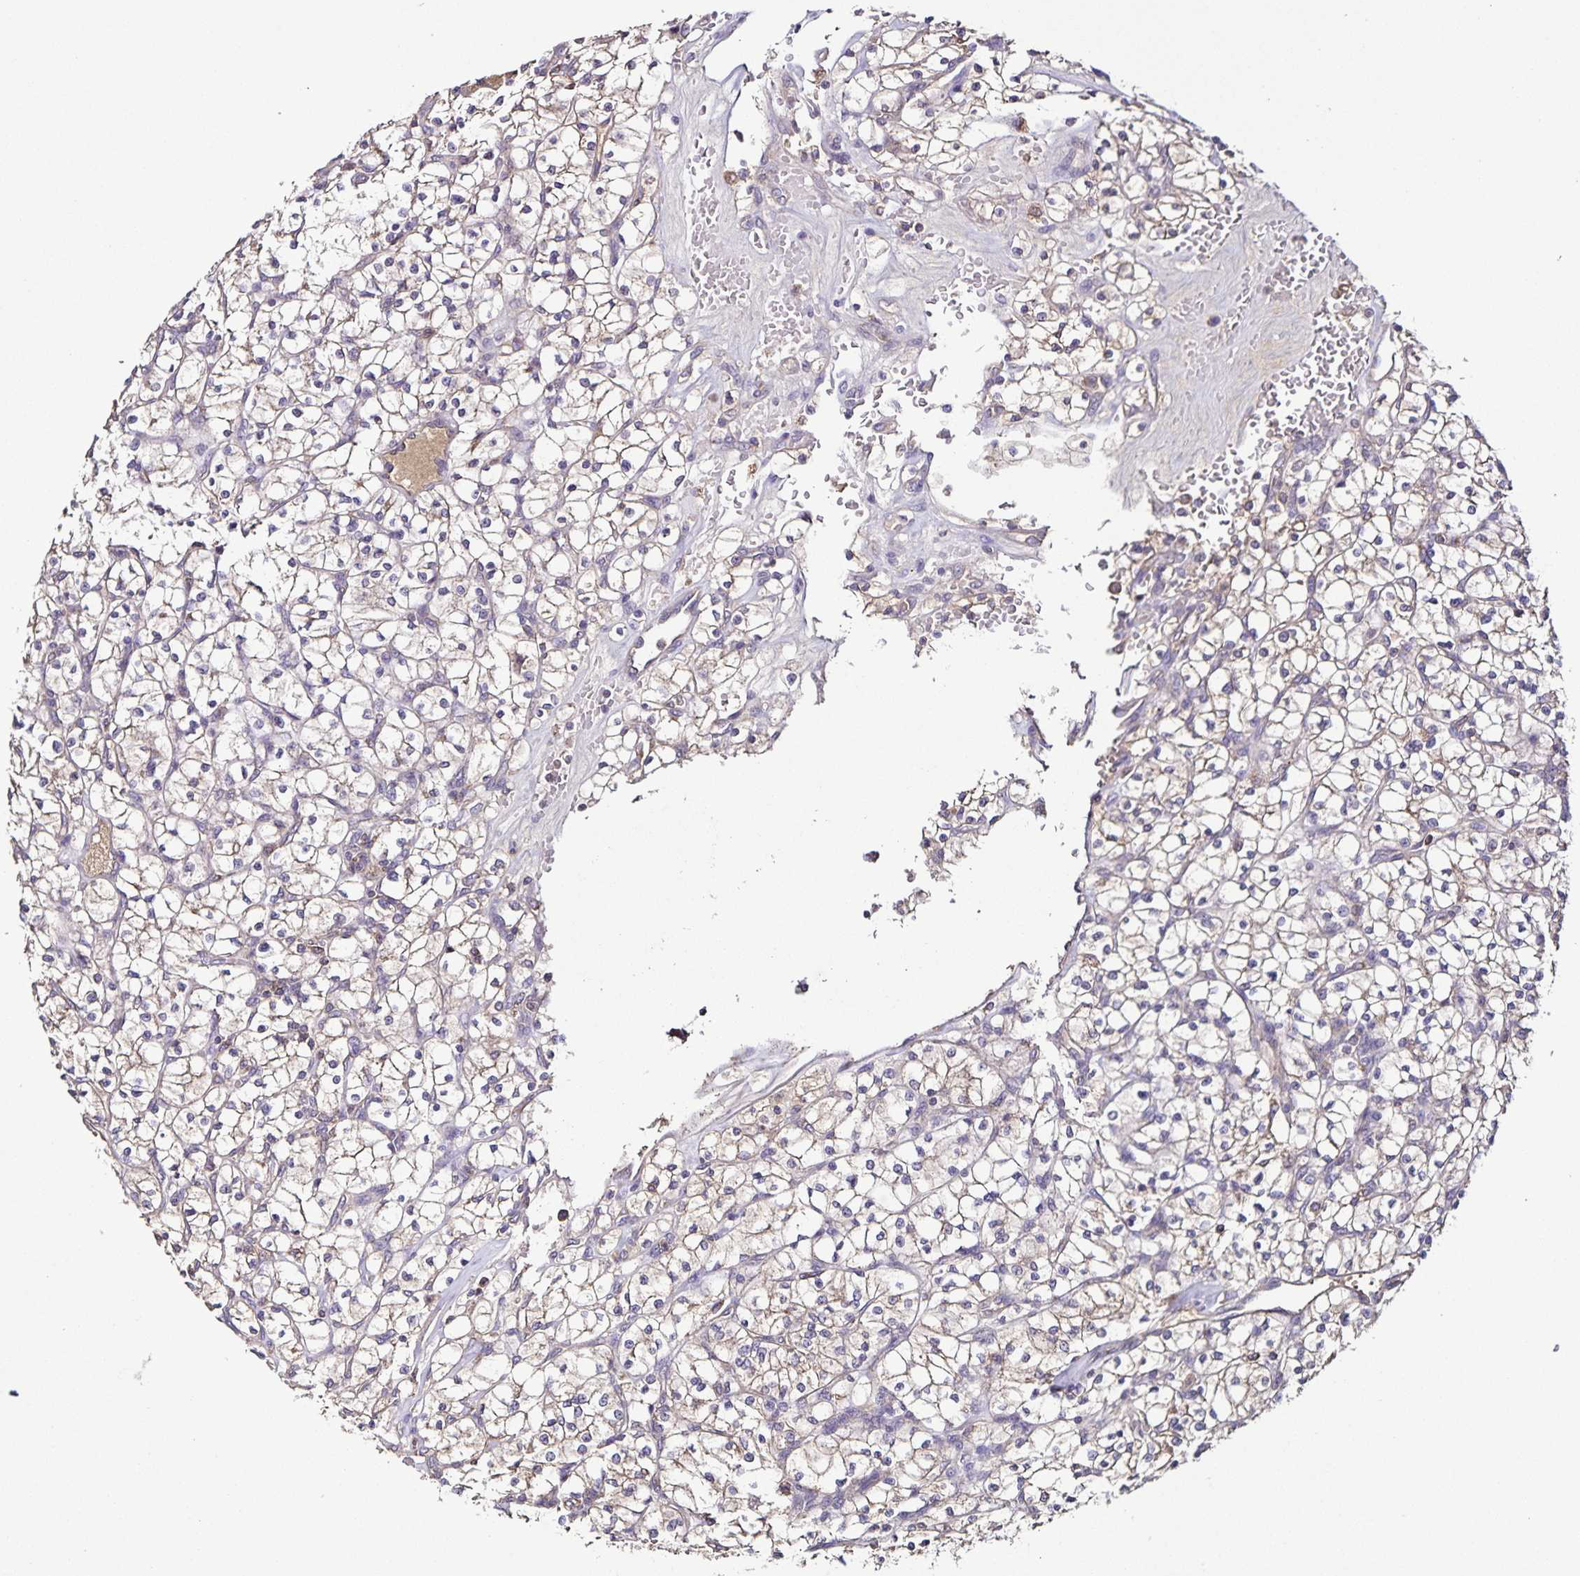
{"staining": {"intensity": "weak", "quantity": "<25%", "location": "cytoplasmic/membranous"}, "tissue": "renal cancer", "cell_type": "Tumor cells", "image_type": "cancer", "snomed": [{"axis": "morphology", "description": "Adenocarcinoma, NOS"}, {"axis": "topography", "description": "Kidney"}], "caption": "Tumor cells are negative for brown protein staining in renal cancer.", "gene": "MAN1A1", "patient": {"sex": "female", "age": 64}}